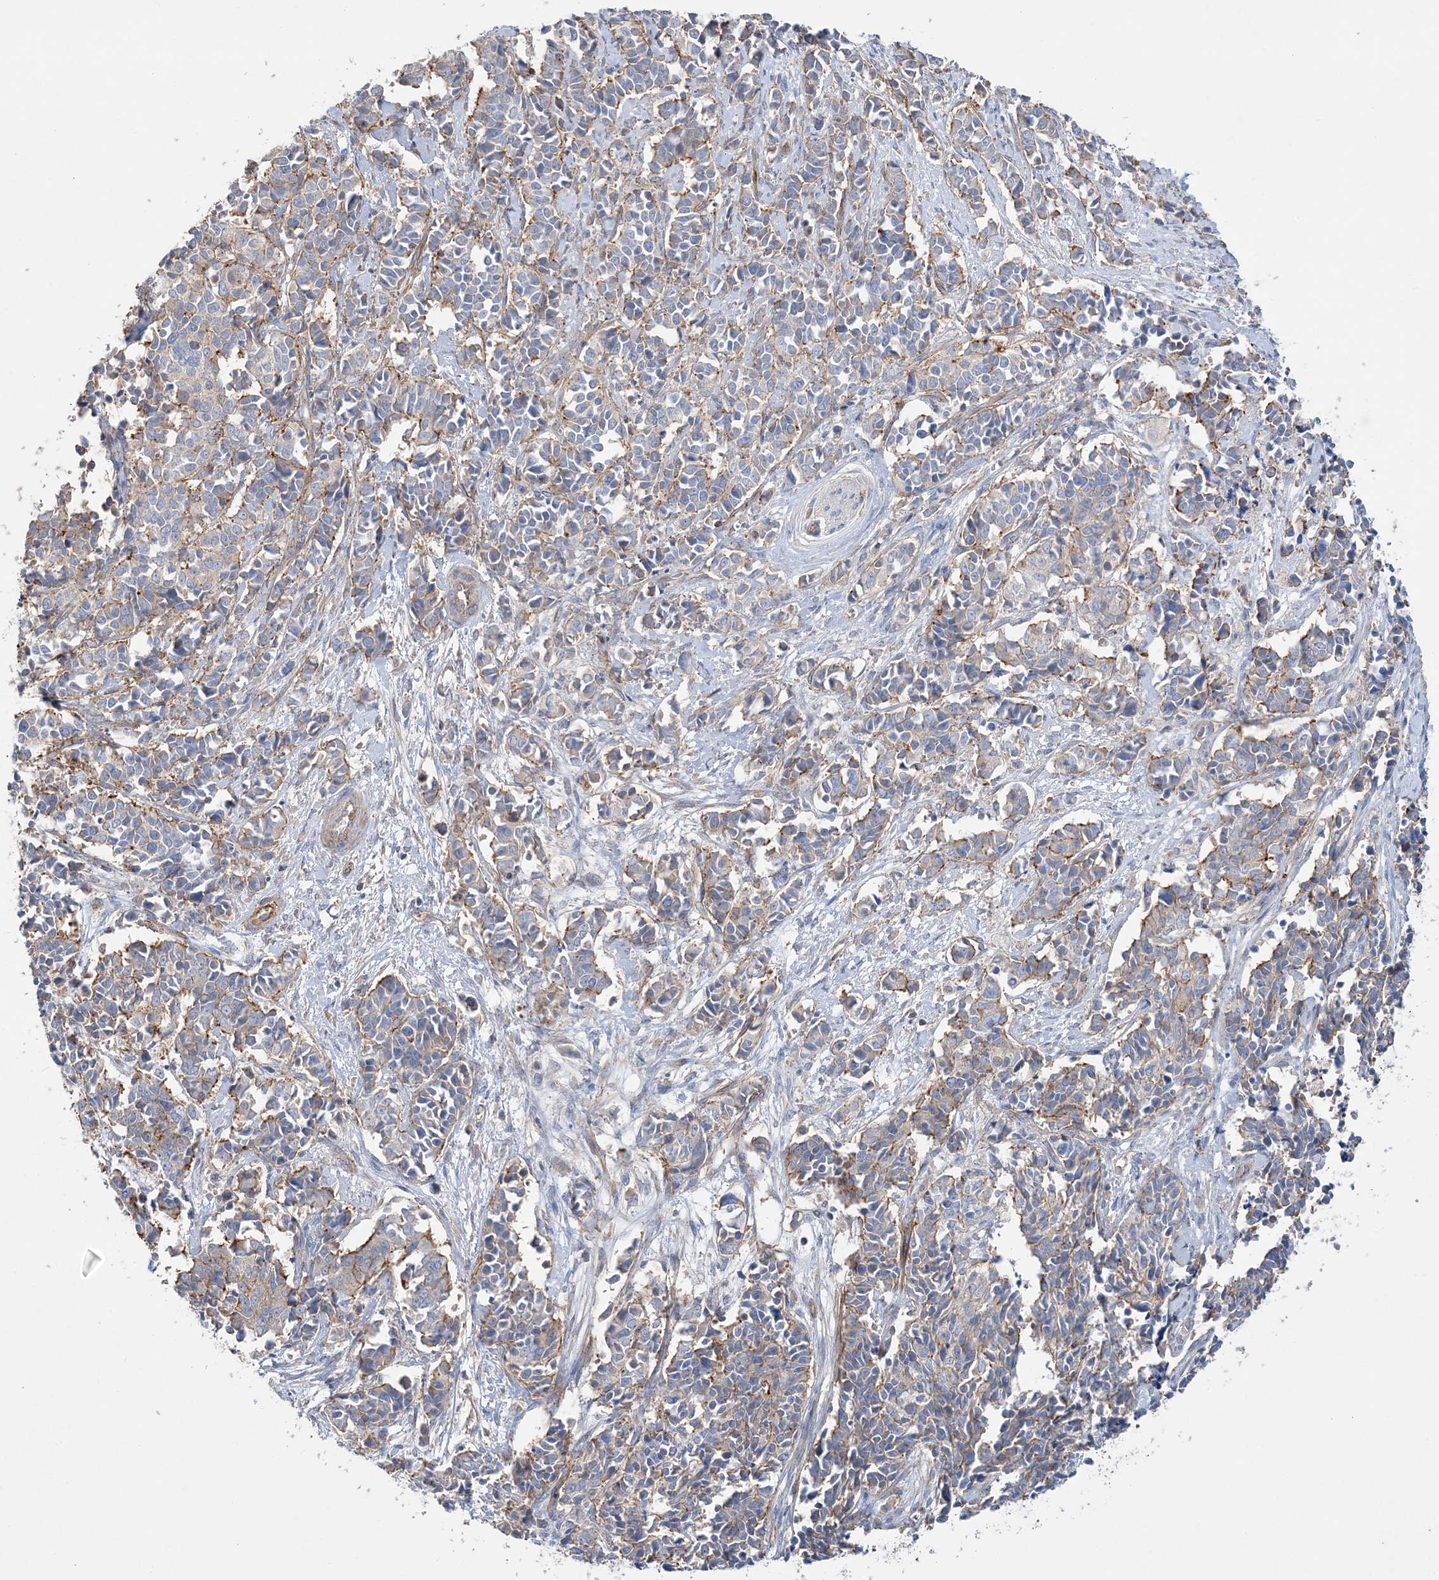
{"staining": {"intensity": "moderate", "quantity": "<25%", "location": "cytoplasmic/membranous"}, "tissue": "cervical cancer", "cell_type": "Tumor cells", "image_type": "cancer", "snomed": [{"axis": "morphology", "description": "Normal tissue, NOS"}, {"axis": "morphology", "description": "Squamous cell carcinoma, NOS"}, {"axis": "topography", "description": "Cervix"}], "caption": "Cervical cancer stained with a protein marker reveals moderate staining in tumor cells.", "gene": "PIGC", "patient": {"sex": "female", "age": 35}}